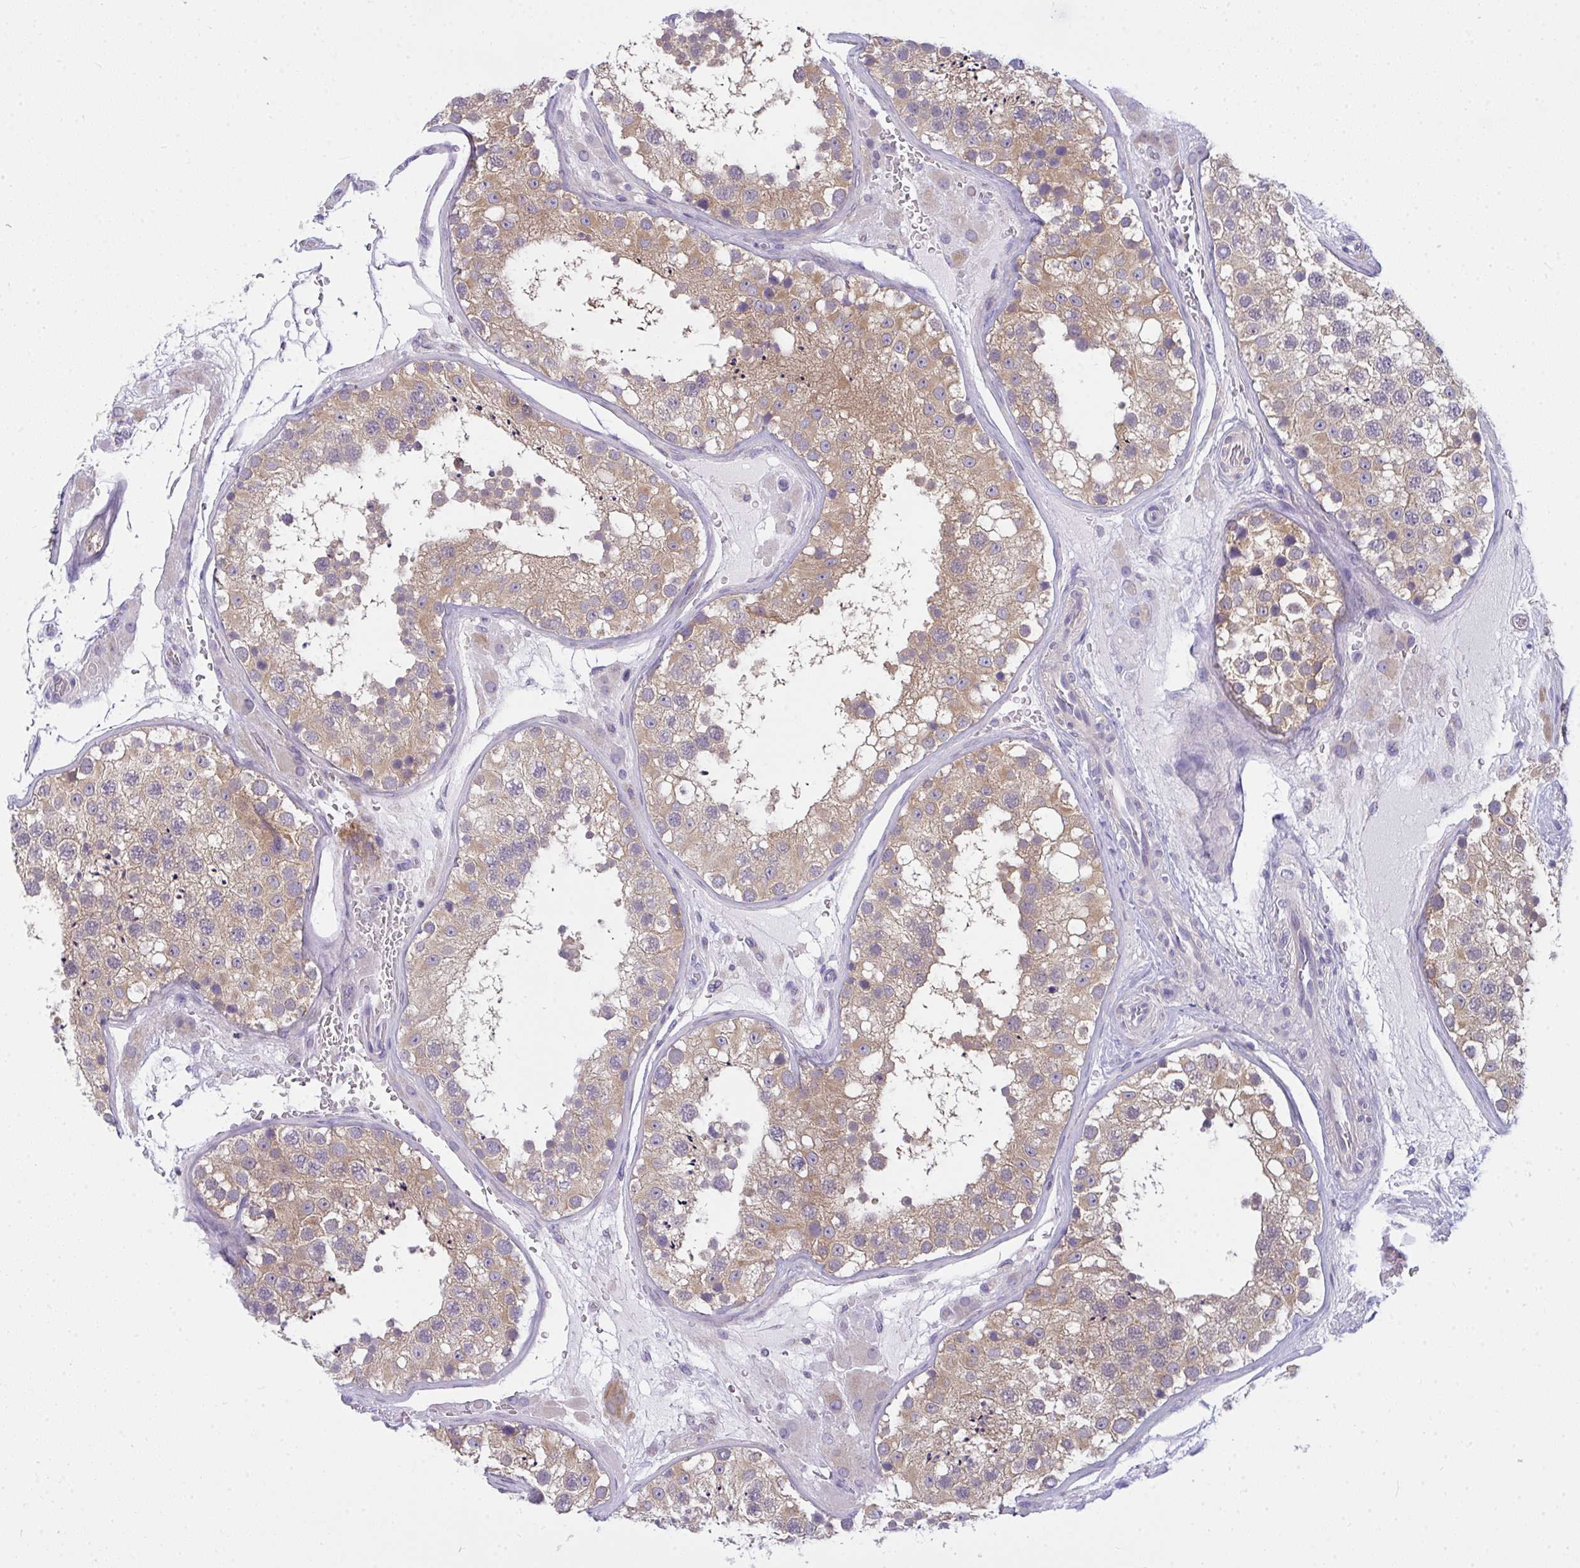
{"staining": {"intensity": "moderate", "quantity": ">75%", "location": "cytoplasmic/membranous"}, "tissue": "testis", "cell_type": "Cells in seminiferous ducts", "image_type": "normal", "snomed": [{"axis": "morphology", "description": "Normal tissue, NOS"}, {"axis": "topography", "description": "Testis"}], "caption": "An IHC micrograph of normal tissue is shown. Protein staining in brown shows moderate cytoplasmic/membranous positivity in testis within cells in seminiferous ducts.", "gene": "SLC30A6", "patient": {"sex": "male", "age": 26}}